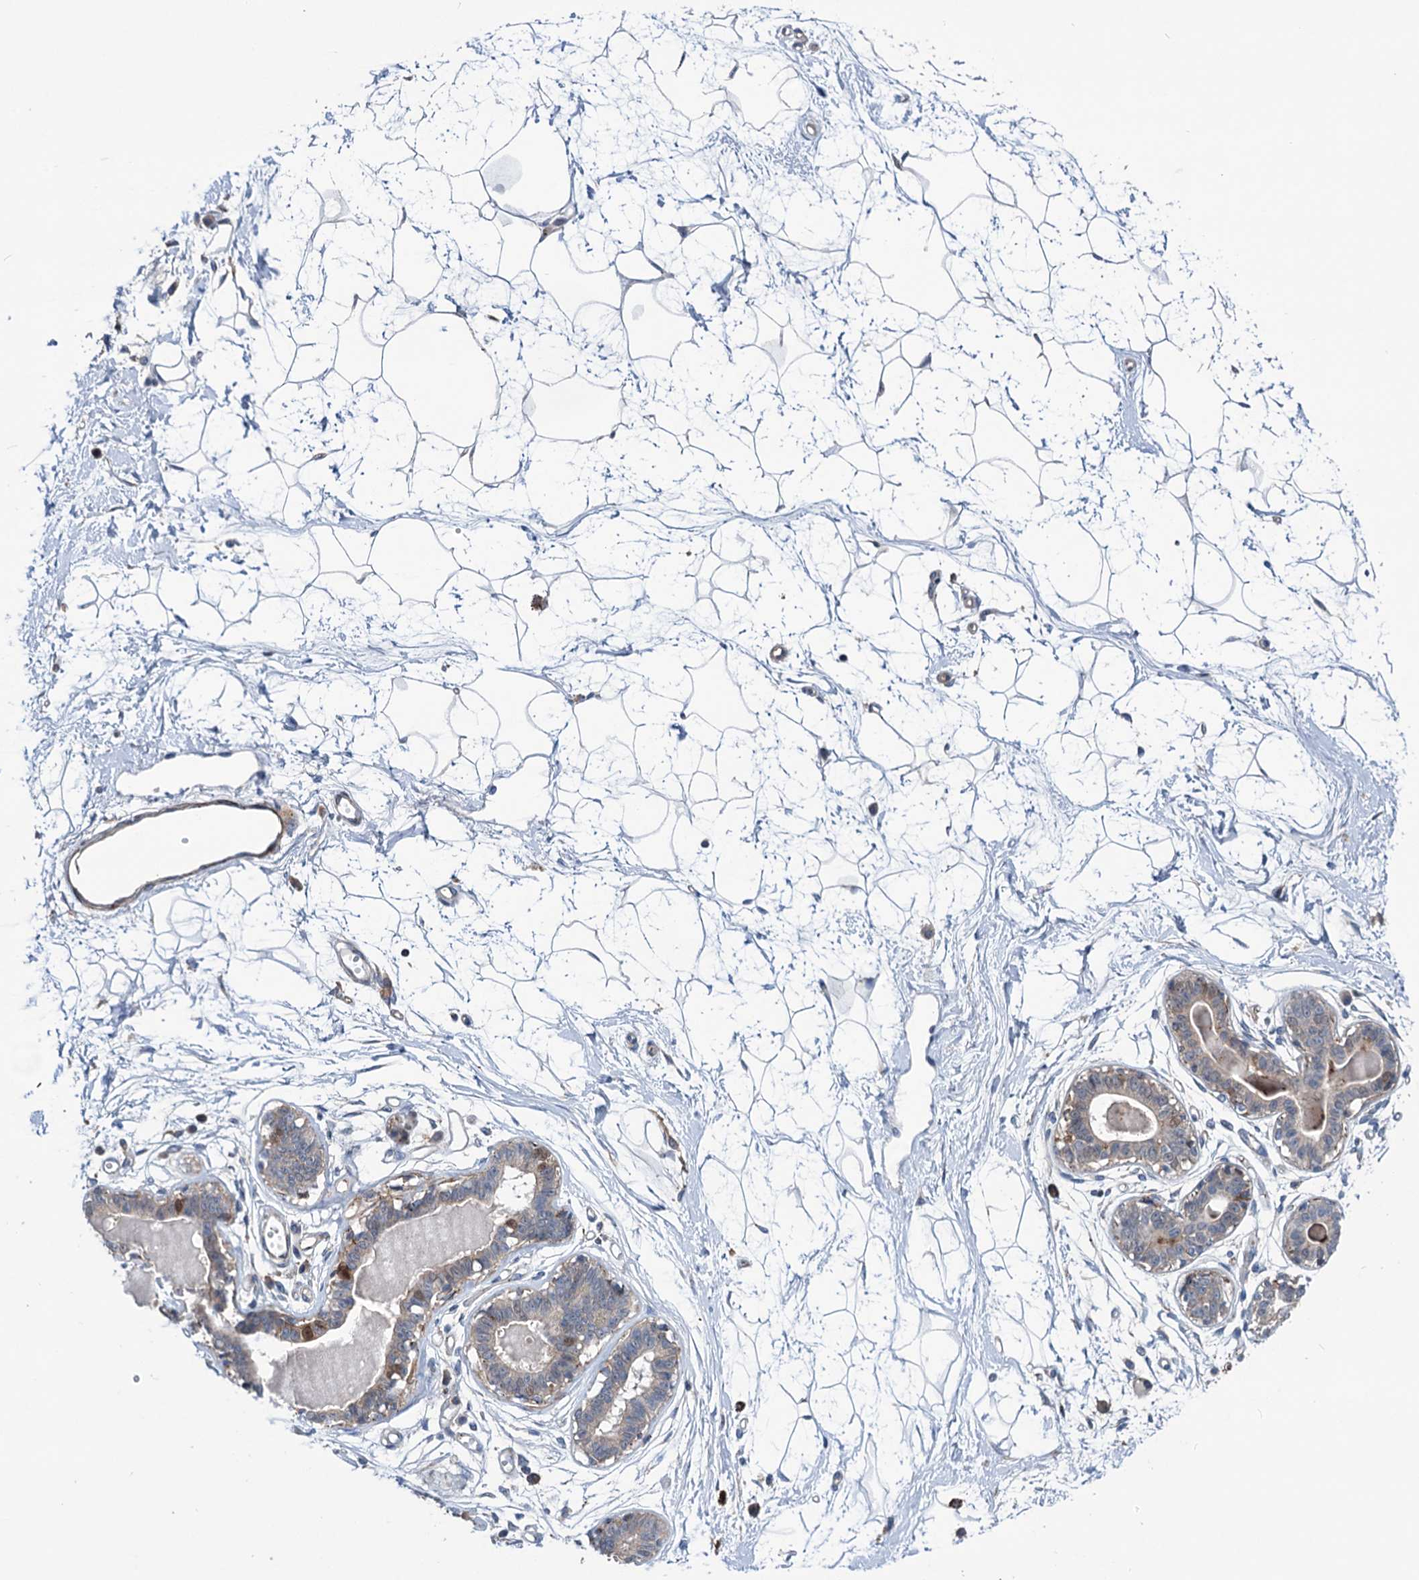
{"staining": {"intensity": "negative", "quantity": "none", "location": "none"}, "tissue": "breast", "cell_type": "Adipocytes", "image_type": "normal", "snomed": [{"axis": "morphology", "description": "Normal tissue, NOS"}, {"axis": "topography", "description": "Breast"}], "caption": "The histopathology image reveals no significant expression in adipocytes of breast.", "gene": "NCAPD2", "patient": {"sex": "female", "age": 45}}